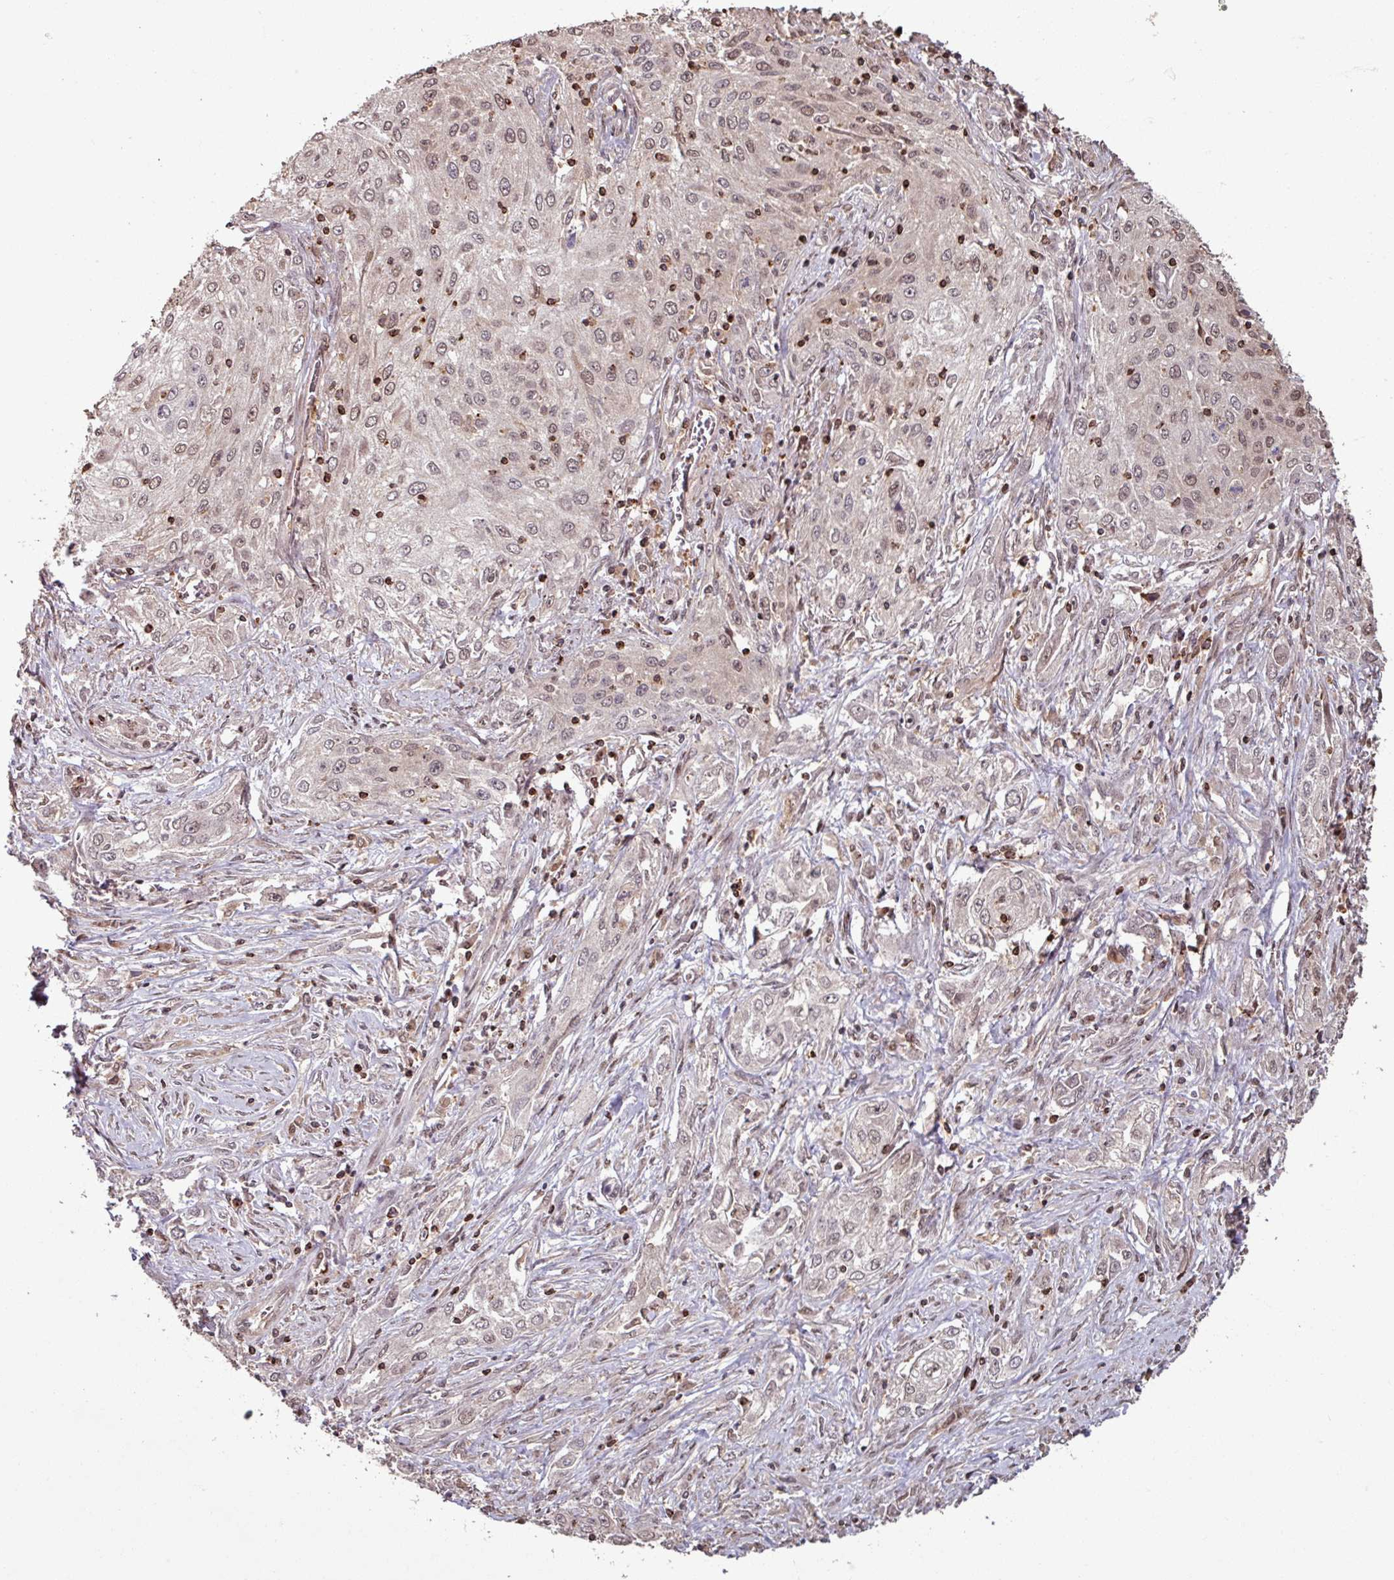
{"staining": {"intensity": "moderate", "quantity": "25%-75%", "location": "cytoplasmic/membranous,nuclear"}, "tissue": "lung cancer", "cell_type": "Tumor cells", "image_type": "cancer", "snomed": [{"axis": "morphology", "description": "Squamous cell carcinoma, NOS"}, {"axis": "topography", "description": "Lung"}], "caption": "Immunohistochemistry (IHC) micrograph of neoplastic tissue: human squamous cell carcinoma (lung) stained using immunohistochemistry displays medium levels of moderate protein expression localized specifically in the cytoplasmic/membranous and nuclear of tumor cells, appearing as a cytoplasmic/membranous and nuclear brown color.", "gene": "OR6B1", "patient": {"sex": "female", "age": 69}}